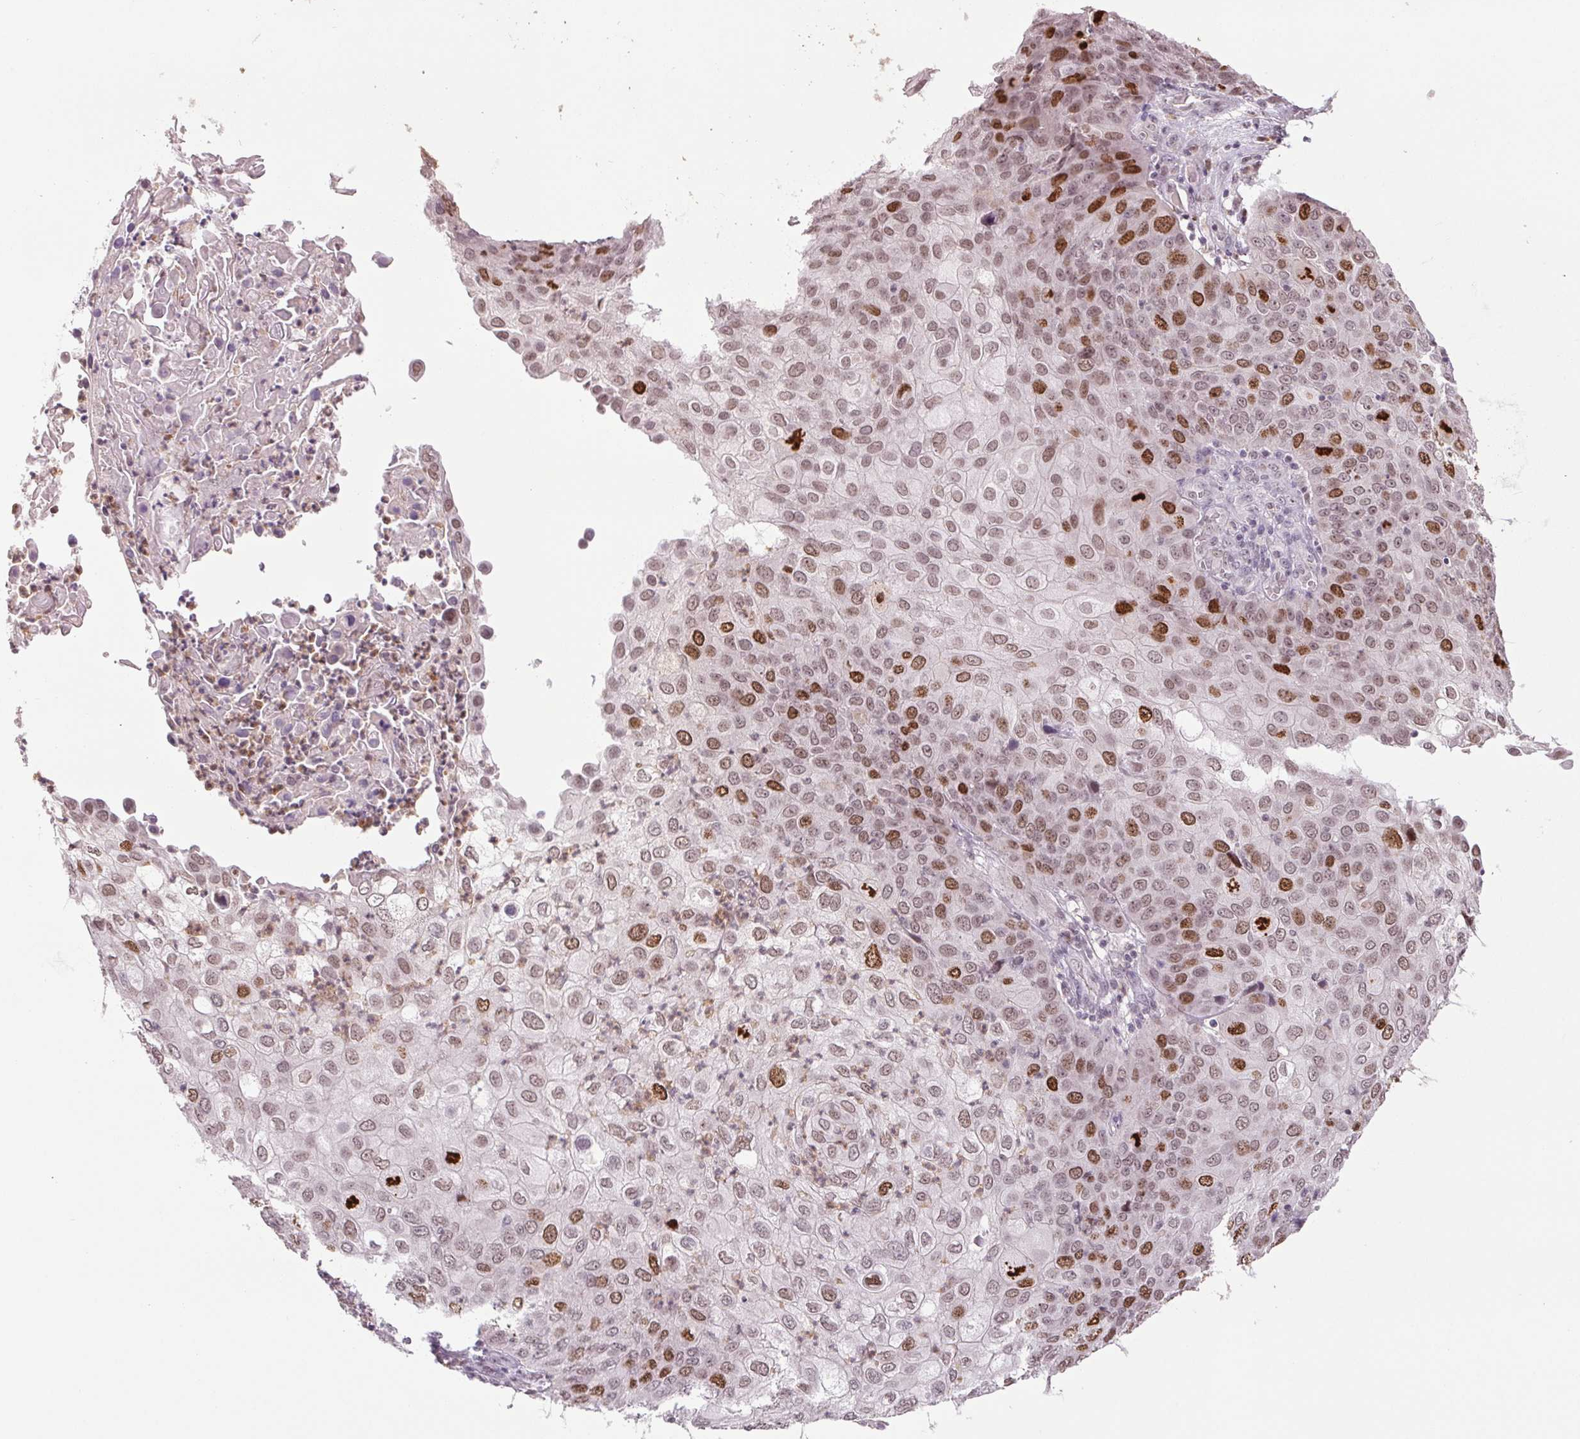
{"staining": {"intensity": "strong", "quantity": "25%-75%", "location": "nuclear"}, "tissue": "skin cancer", "cell_type": "Tumor cells", "image_type": "cancer", "snomed": [{"axis": "morphology", "description": "Squamous cell carcinoma, NOS"}, {"axis": "topography", "description": "Skin"}], "caption": "An image of skin cancer stained for a protein exhibits strong nuclear brown staining in tumor cells.", "gene": "SMIM6", "patient": {"sex": "male", "age": 87}}